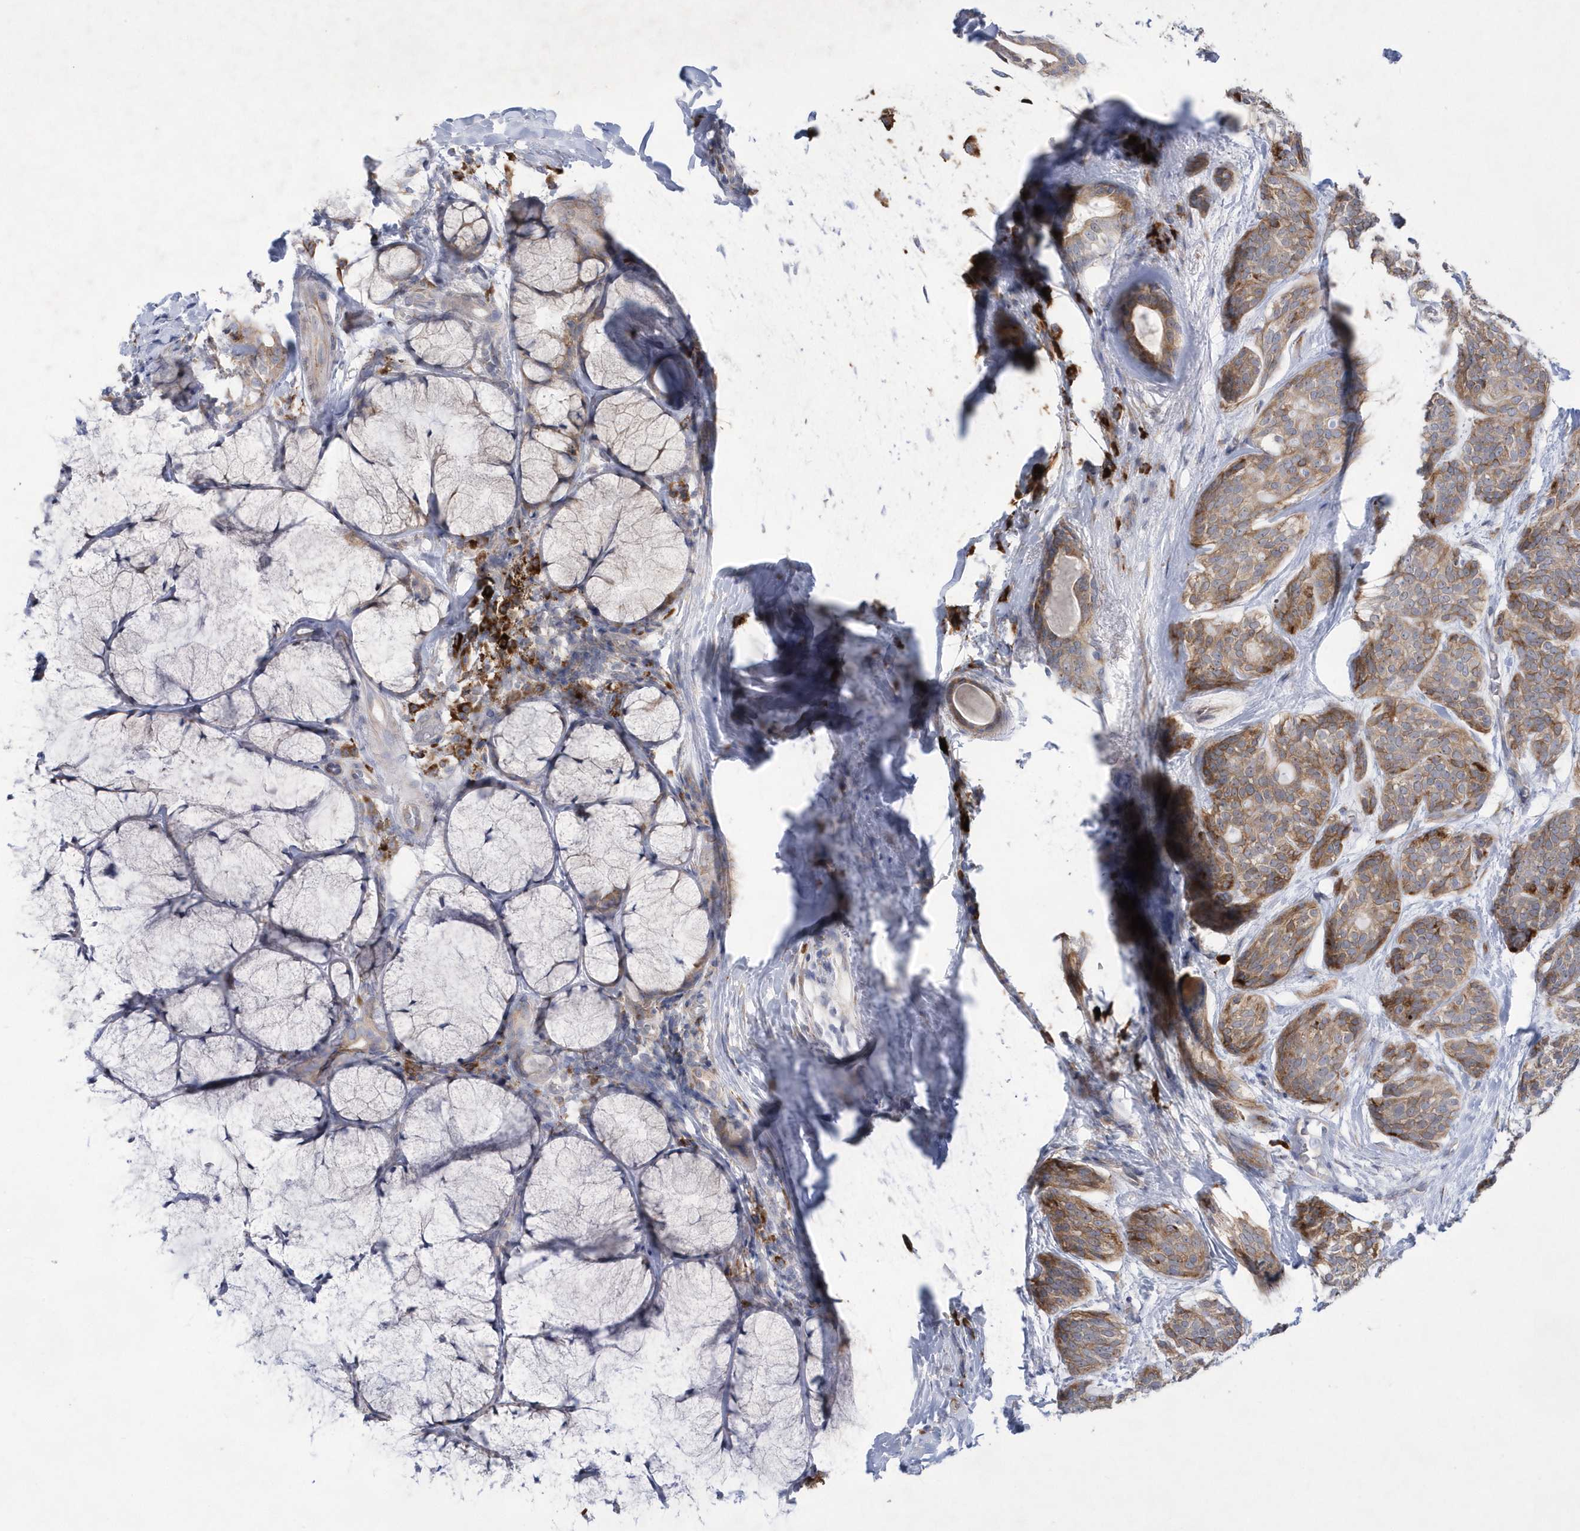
{"staining": {"intensity": "moderate", "quantity": ">75%", "location": "cytoplasmic/membranous"}, "tissue": "head and neck cancer", "cell_type": "Tumor cells", "image_type": "cancer", "snomed": [{"axis": "morphology", "description": "Adenocarcinoma, NOS"}, {"axis": "topography", "description": "Head-Neck"}], "caption": "Moderate cytoplasmic/membranous staining for a protein is appreciated in approximately >75% of tumor cells of head and neck adenocarcinoma using IHC.", "gene": "MED31", "patient": {"sex": "male", "age": 66}}